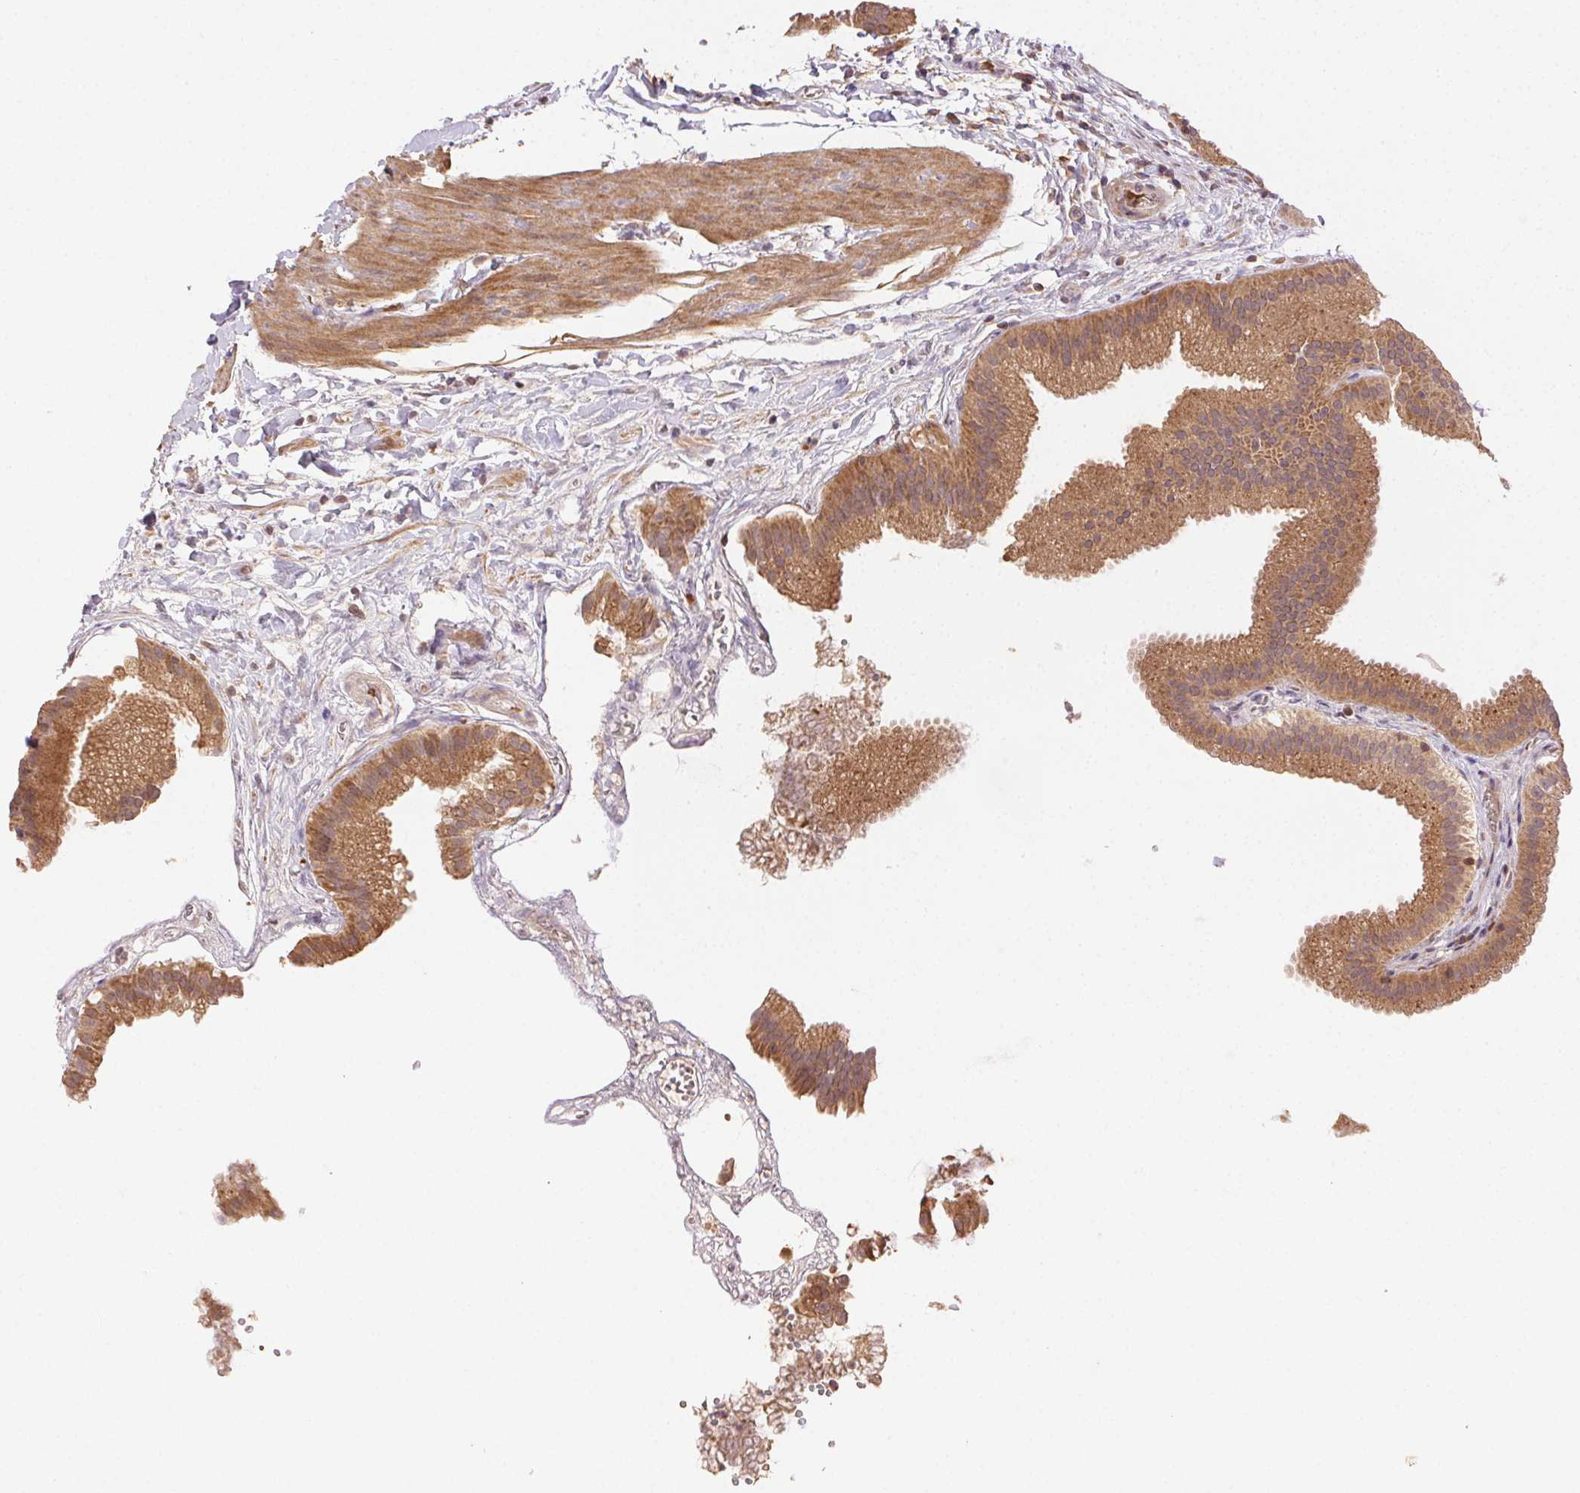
{"staining": {"intensity": "moderate", "quantity": ">75%", "location": "cytoplasmic/membranous"}, "tissue": "gallbladder", "cell_type": "Glandular cells", "image_type": "normal", "snomed": [{"axis": "morphology", "description": "Normal tissue, NOS"}, {"axis": "topography", "description": "Gallbladder"}], "caption": "A photomicrograph showing moderate cytoplasmic/membranous staining in approximately >75% of glandular cells in benign gallbladder, as visualized by brown immunohistochemical staining.", "gene": "KLHL15", "patient": {"sex": "female", "age": 63}}